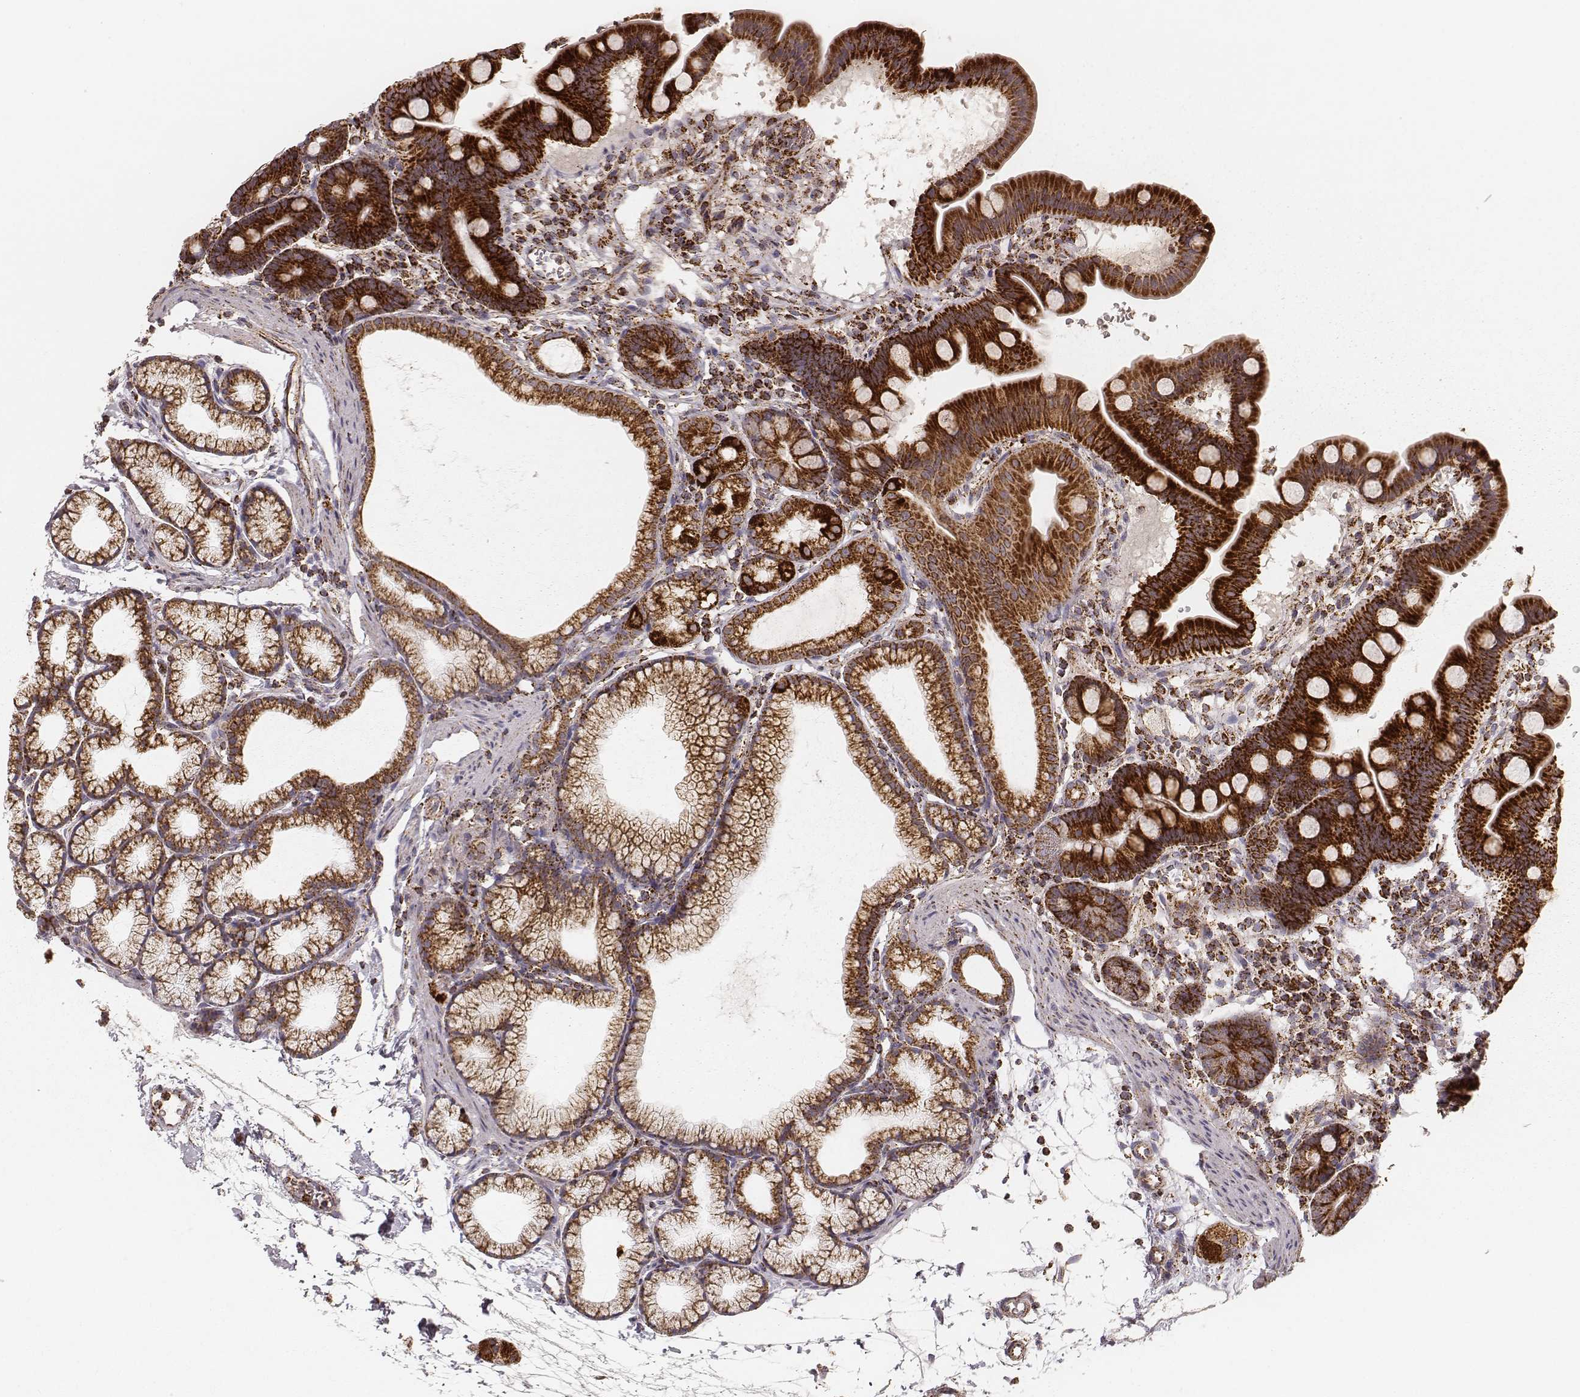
{"staining": {"intensity": "strong", "quantity": ">75%", "location": "cytoplasmic/membranous"}, "tissue": "duodenum", "cell_type": "Glandular cells", "image_type": "normal", "snomed": [{"axis": "morphology", "description": "Normal tissue, NOS"}, {"axis": "topography", "description": "Duodenum"}], "caption": "Protein expression analysis of benign human duodenum reveals strong cytoplasmic/membranous positivity in about >75% of glandular cells. The protein is stained brown, and the nuclei are stained in blue (DAB IHC with brightfield microscopy, high magnification).", "gene": "CS", "patient": {"sex": "male", "age": 59}}